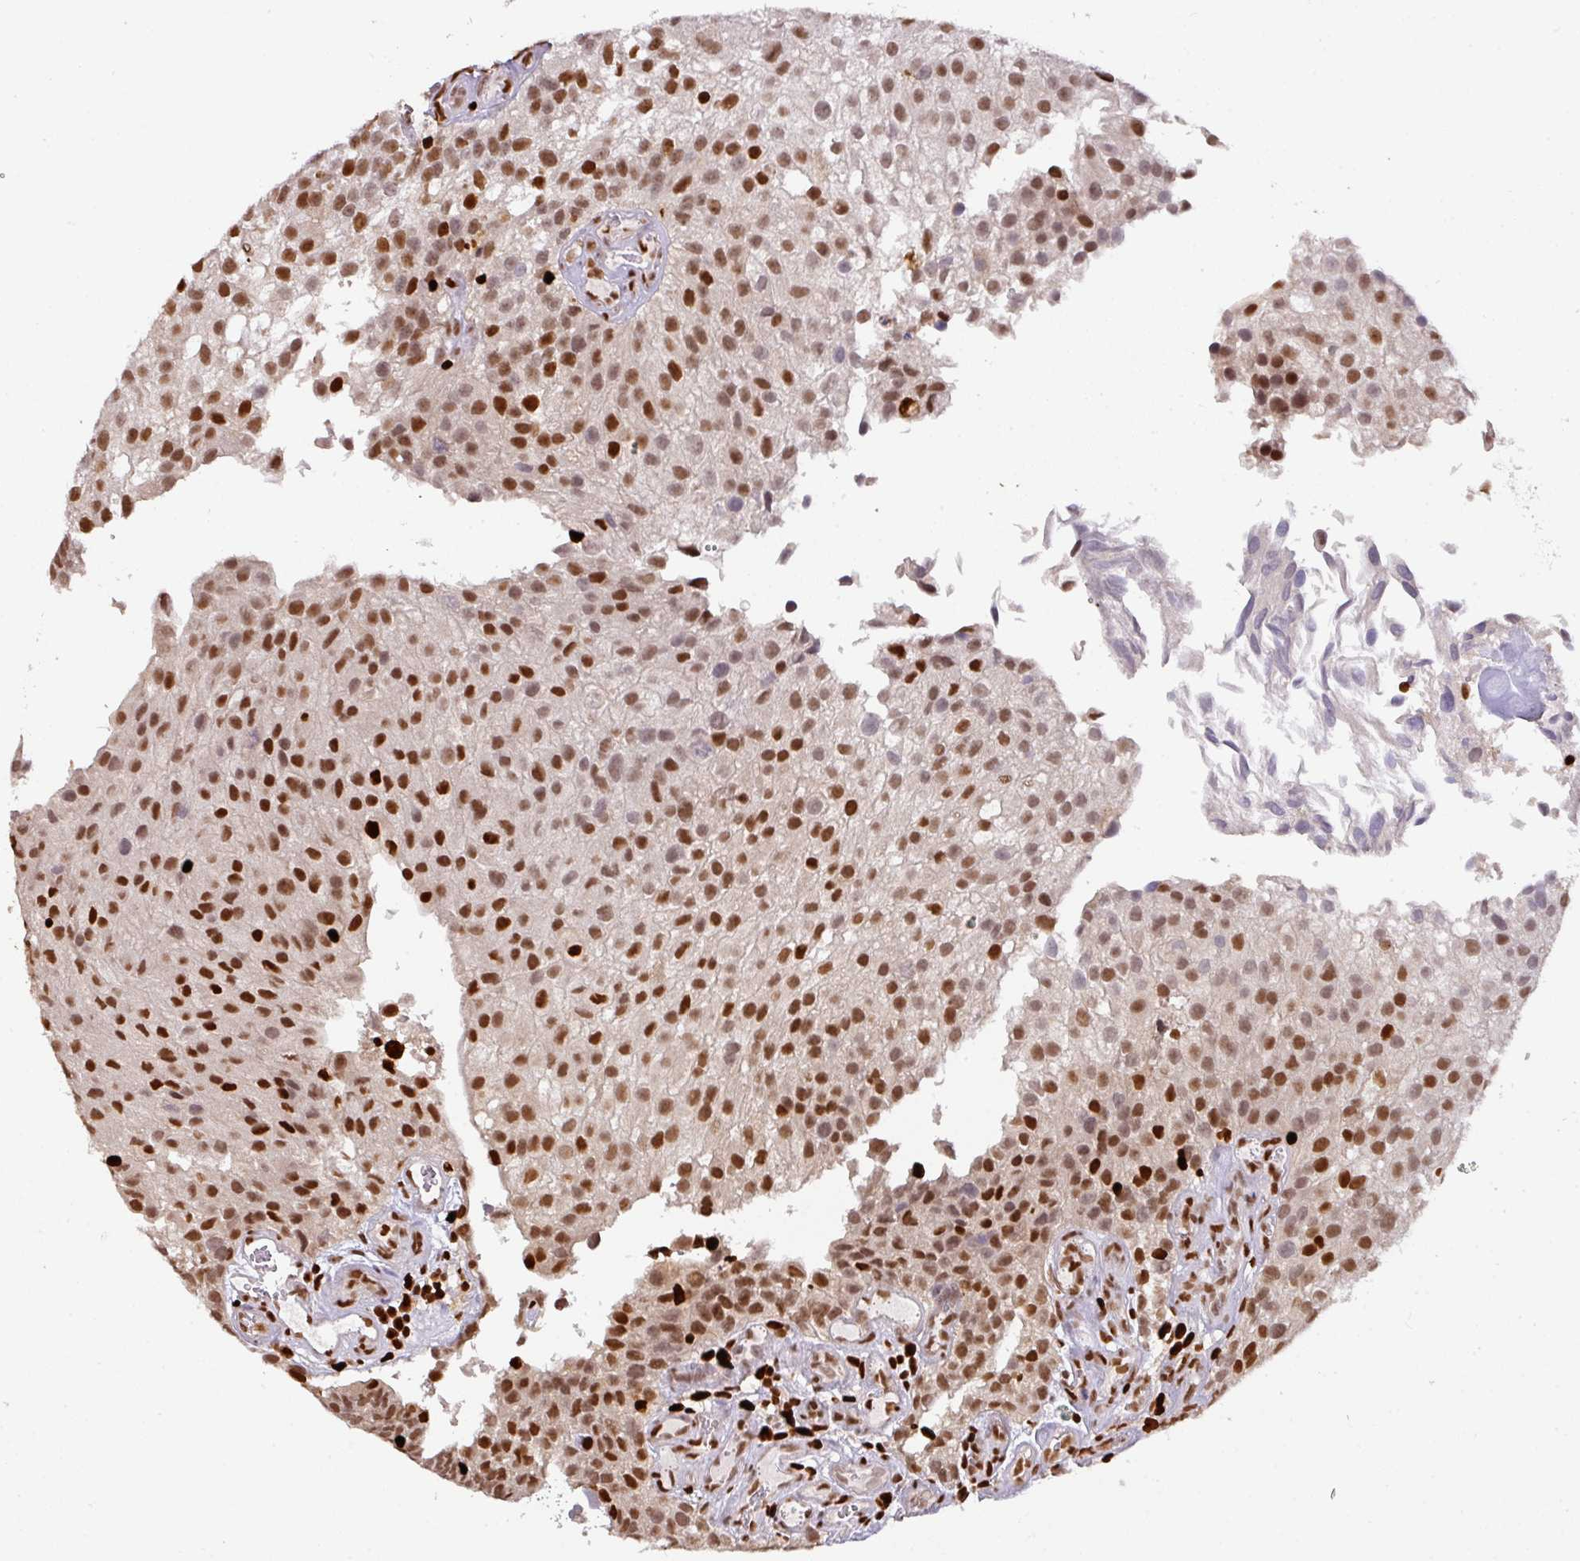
{"staining": {"intensity": "moderate", "quantity": ">75%", "location": "nuclear"}, "tissue": "urothelial cancer", "cell_type": "Tumor cells", "image_type": "cancer", "snomed": [{"axis": "morphology", "description": "Urothelial carcinoma, NOS"}, {"axis": "topography", "description": "Urinary bladder"}], "caption": "Immunohistochemical staining of transitional cell carcinoma demonstrates medium levels of moderate nuclear staining in about >75% of tumor cells.", "gene": "SAMHD1", "patient": {"sex": "male", "age": 87}}